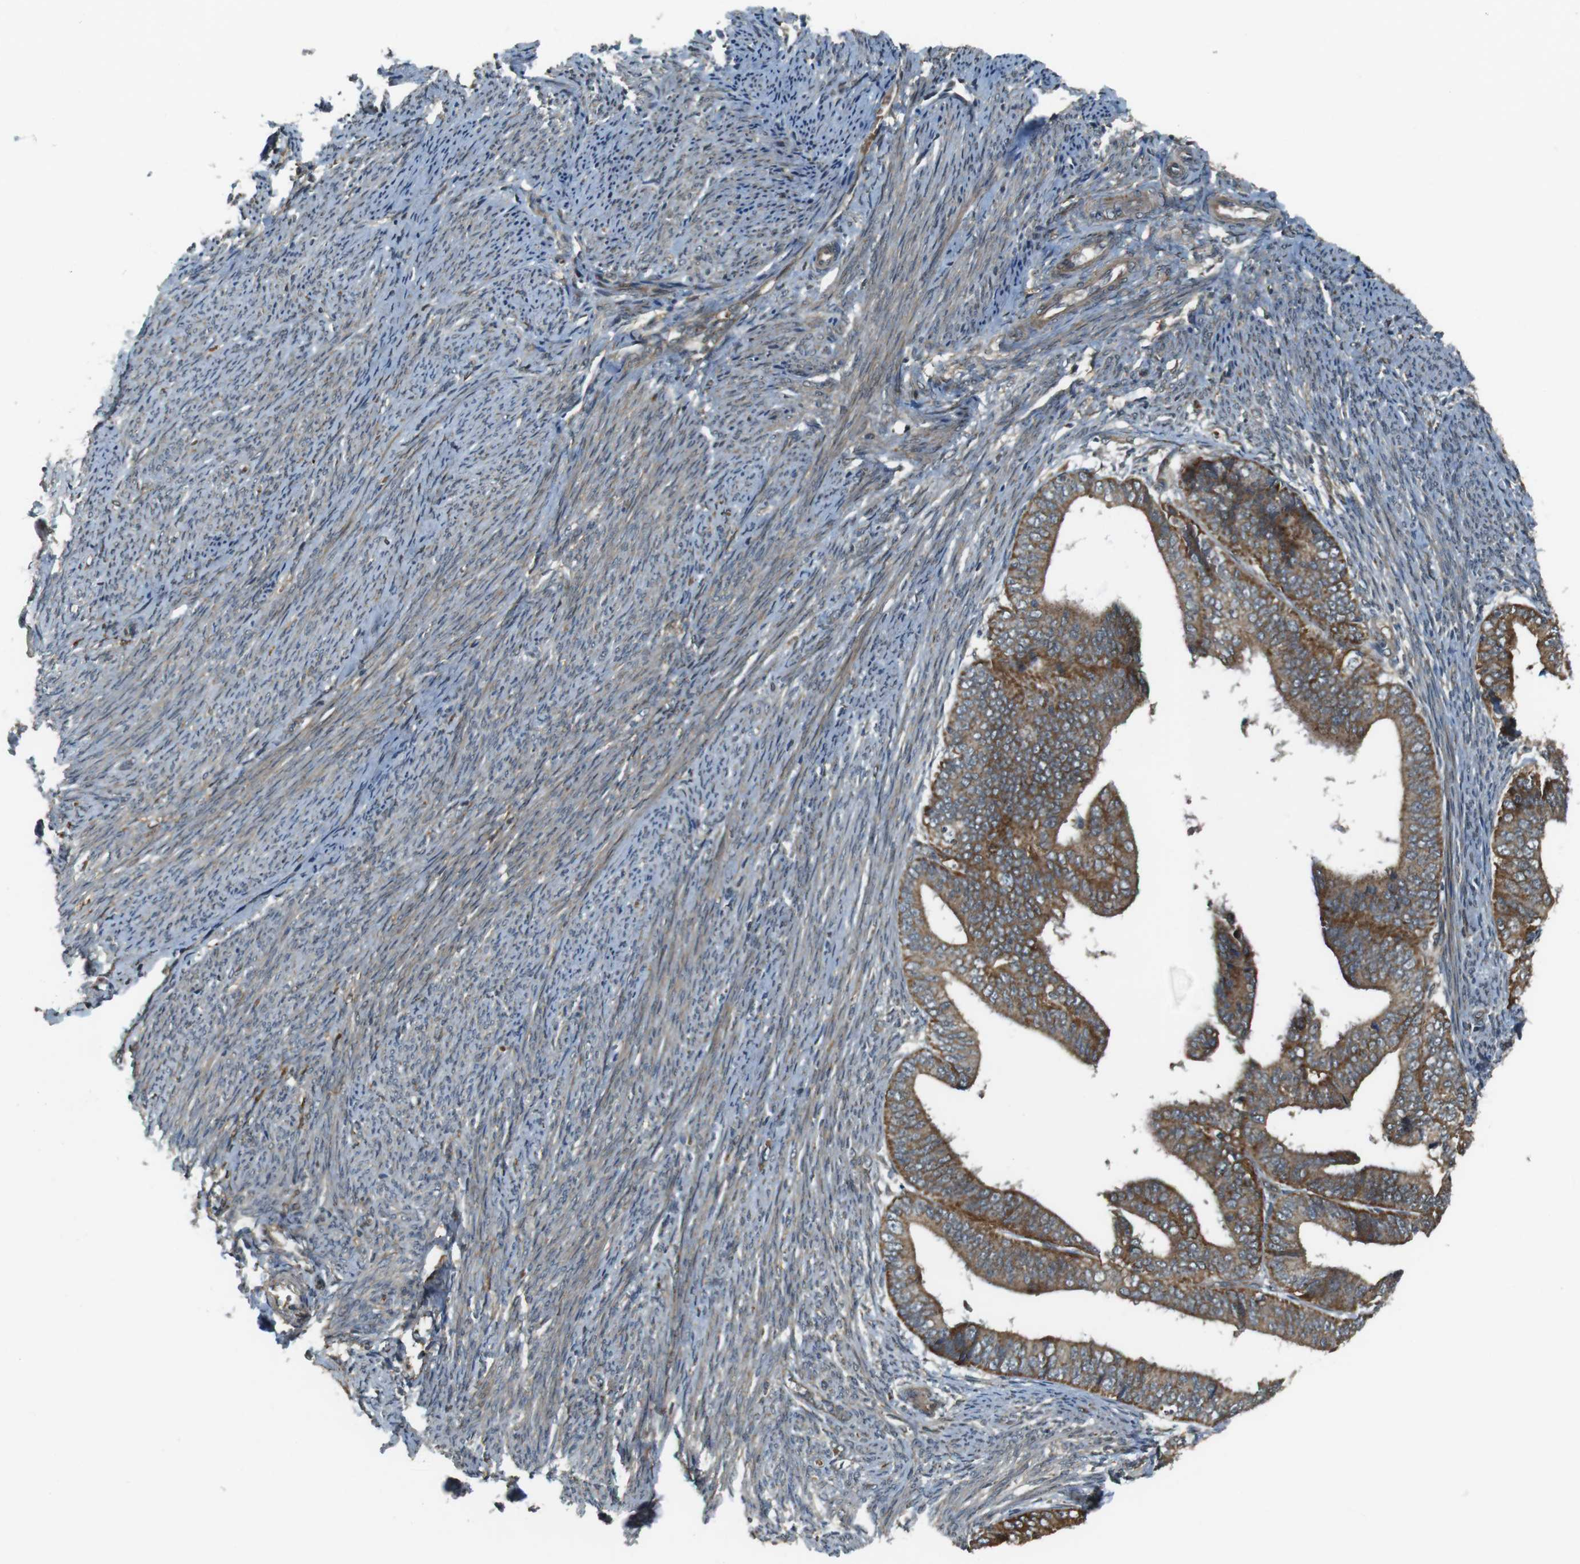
{"staining": {"intensity": "strong", "quantity": ">75%", "location": "cytoplasmic/membranous"}, "tissue": "endometrial cancer", "cell_type": "Tumor cells", "image_type": "cancer", "snomed": [{"axis": "morphology", "description": "Adenocarcinoma, NOS"}, {"axis": "topography", "description": "Endometrium"}], "caption": "Human endometrial adenocarcinoma stained with a brown dye exhibits strong cytoplasmic/membranous positive staining in about >75% of tumor cells.", "gene": "IFFO2", "patient": {"sex": "female", "age": 63}}